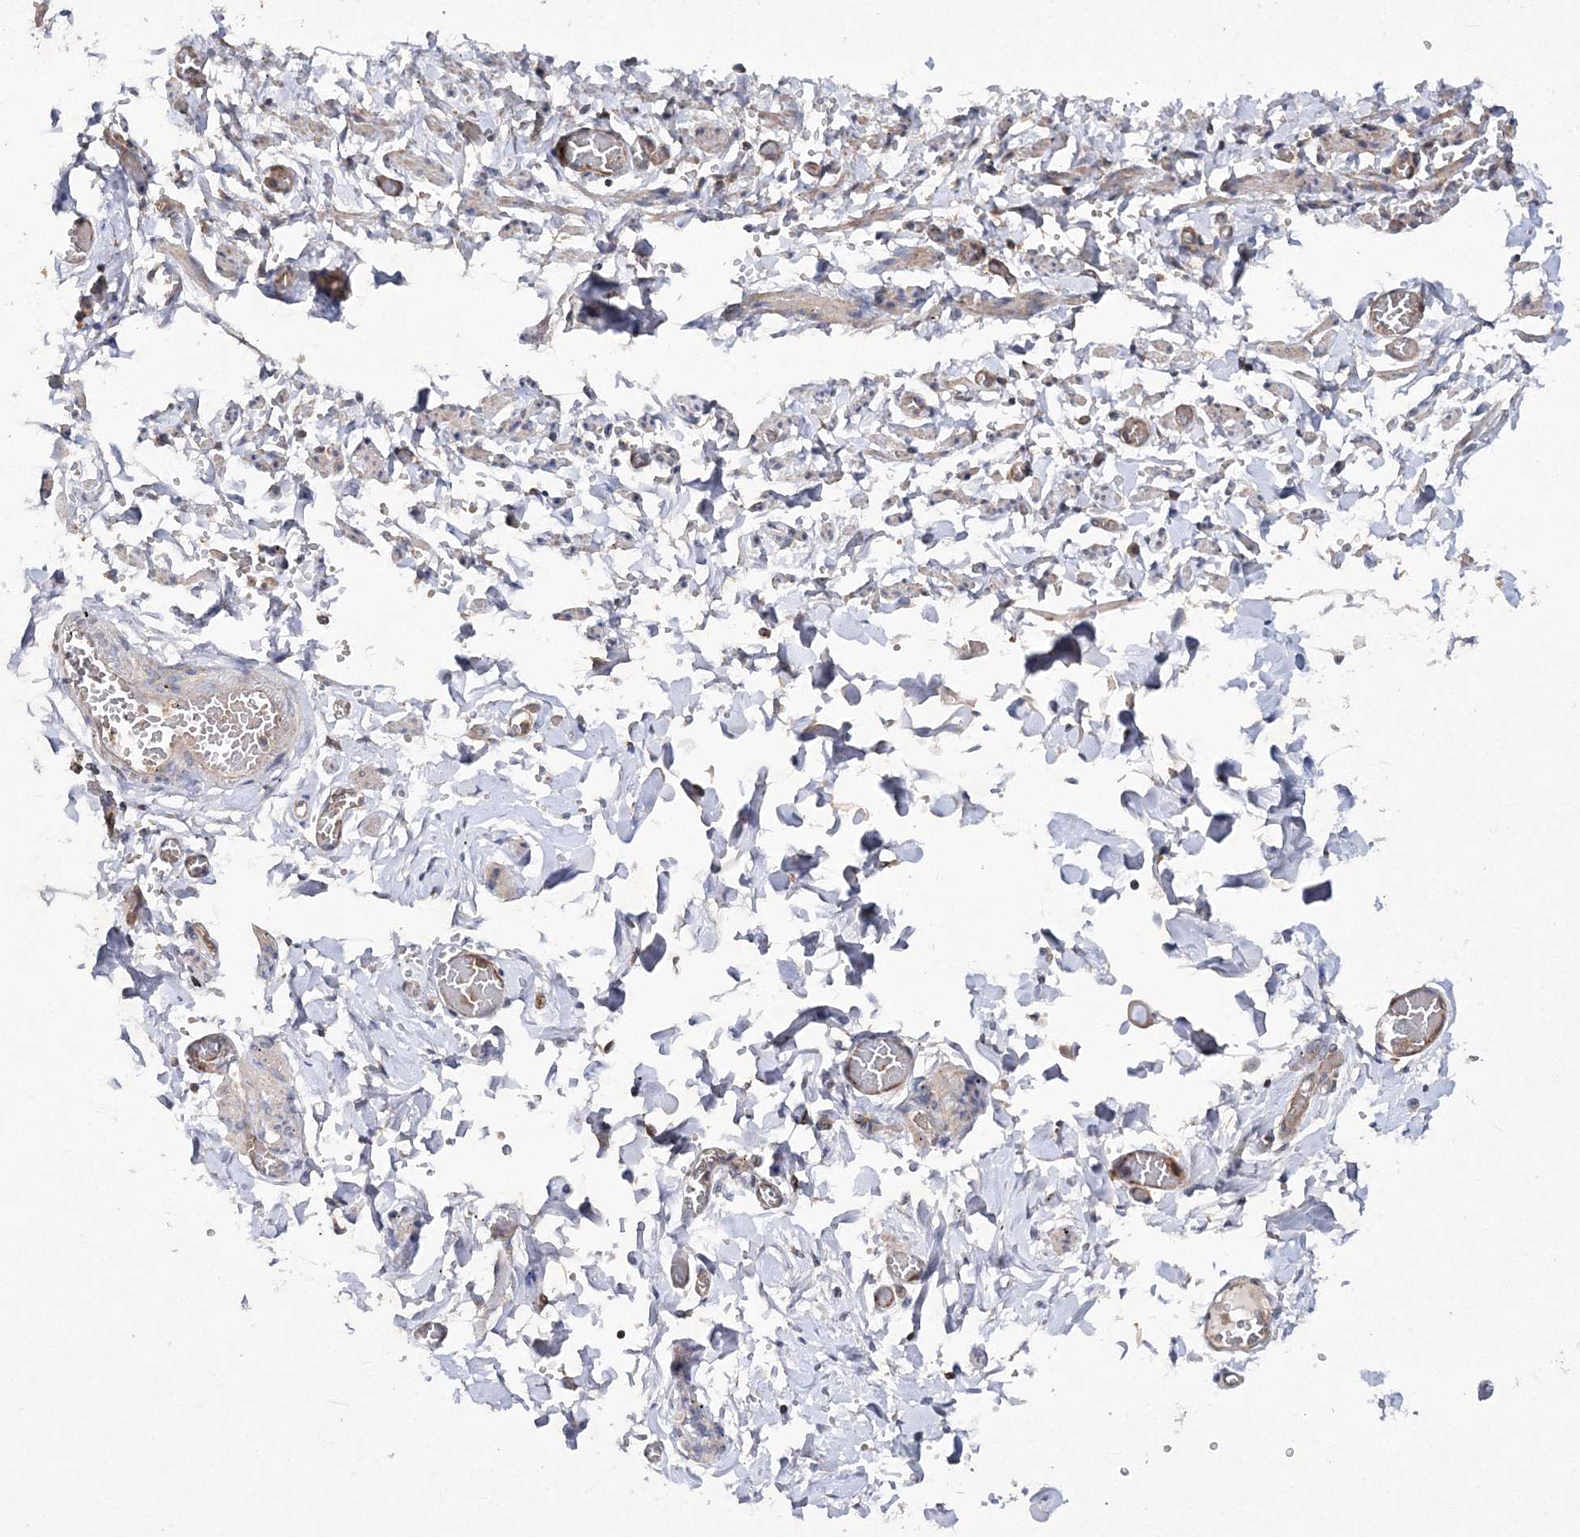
{"staining": {"intensity": "moderate", "quantity": "25%-75%", "location": "cytoplasmic/membranous"}, "tissue": "adipose tissue", "cell_type": "Adipocytes", "image_type": "normal", "snomed": [{"axis": "morphology", "description": "Normal tissue, NOS"}, {"axis": "topography", "description": "Vascular tissue"}, {"axis": "topography", "description": "Fallopian tube"}, {"axis": "topography", "description": "Ovary"}], "caption": "IHC photomicrograph of benign human adipose tissue stained for a protein (brown), which shows medium levels of moderate cytoplasmic/membranous expression in about 25%-75% of adipocytes.", "gene": "DNAJC13", "patient": {"sex": "female", "age": 67}}